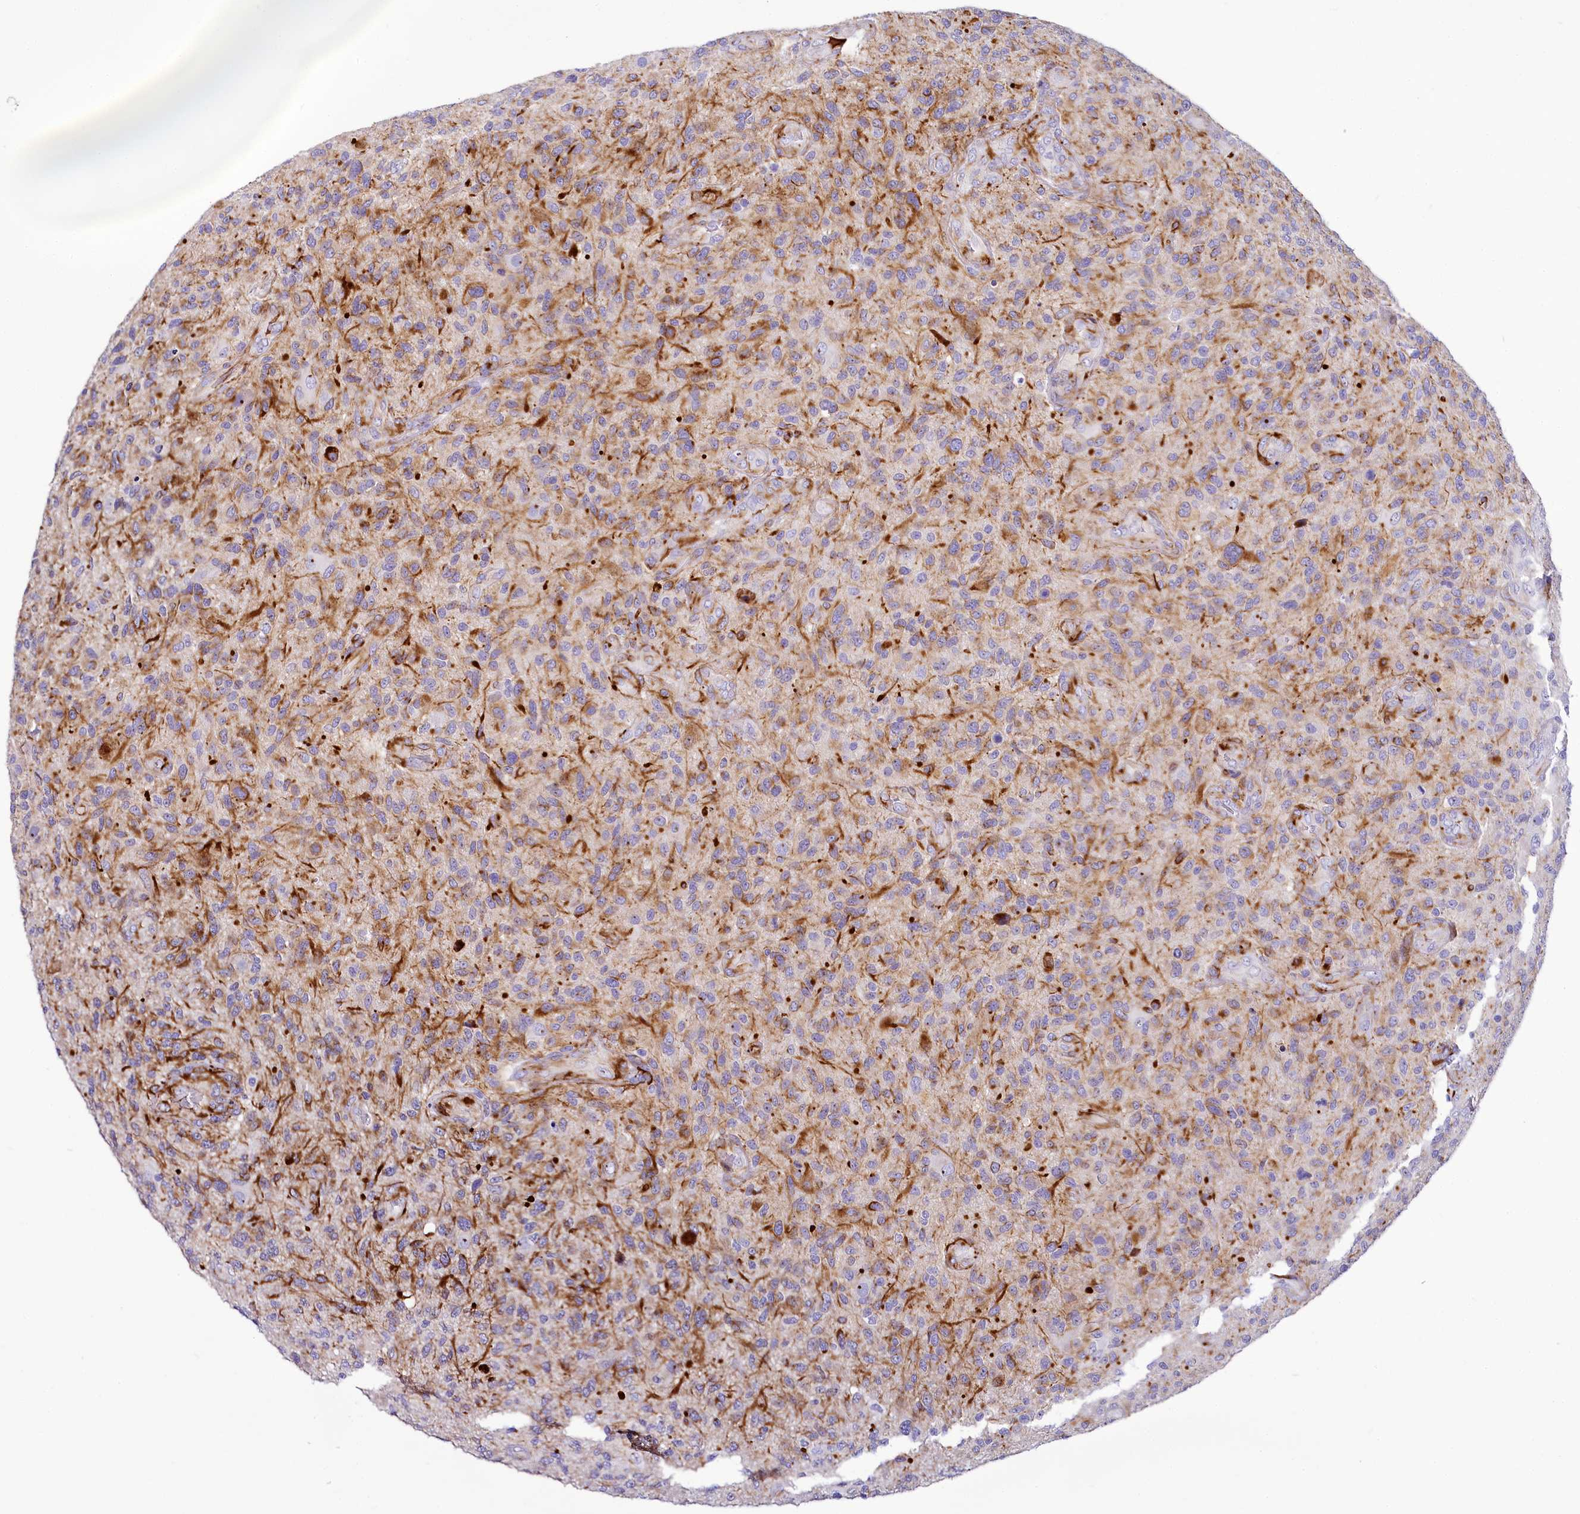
{"staining": {"intensity": "negative", "quantity": "none", "location": "none"}, "tissue": "glioma", "cell_type": "Tumor cells", "image_type": "cancer", "snomed": [{"axis": "morphology", "description": "Glioma, malignant, High grade"}, {"axis": "topography", "description": "Brain"}], "caption": "This histopathology image is of malignant high-grade glioma stained with immunohistochemistry to label a protein in brown with the nuclei are counter-stained blue. There is no positivity in tumor cells. (DAB IHC visualized using brightfield microscopy, high magnification).", "gene": "SH3TC2", "patient": {"sex": "male", "age": 47}}